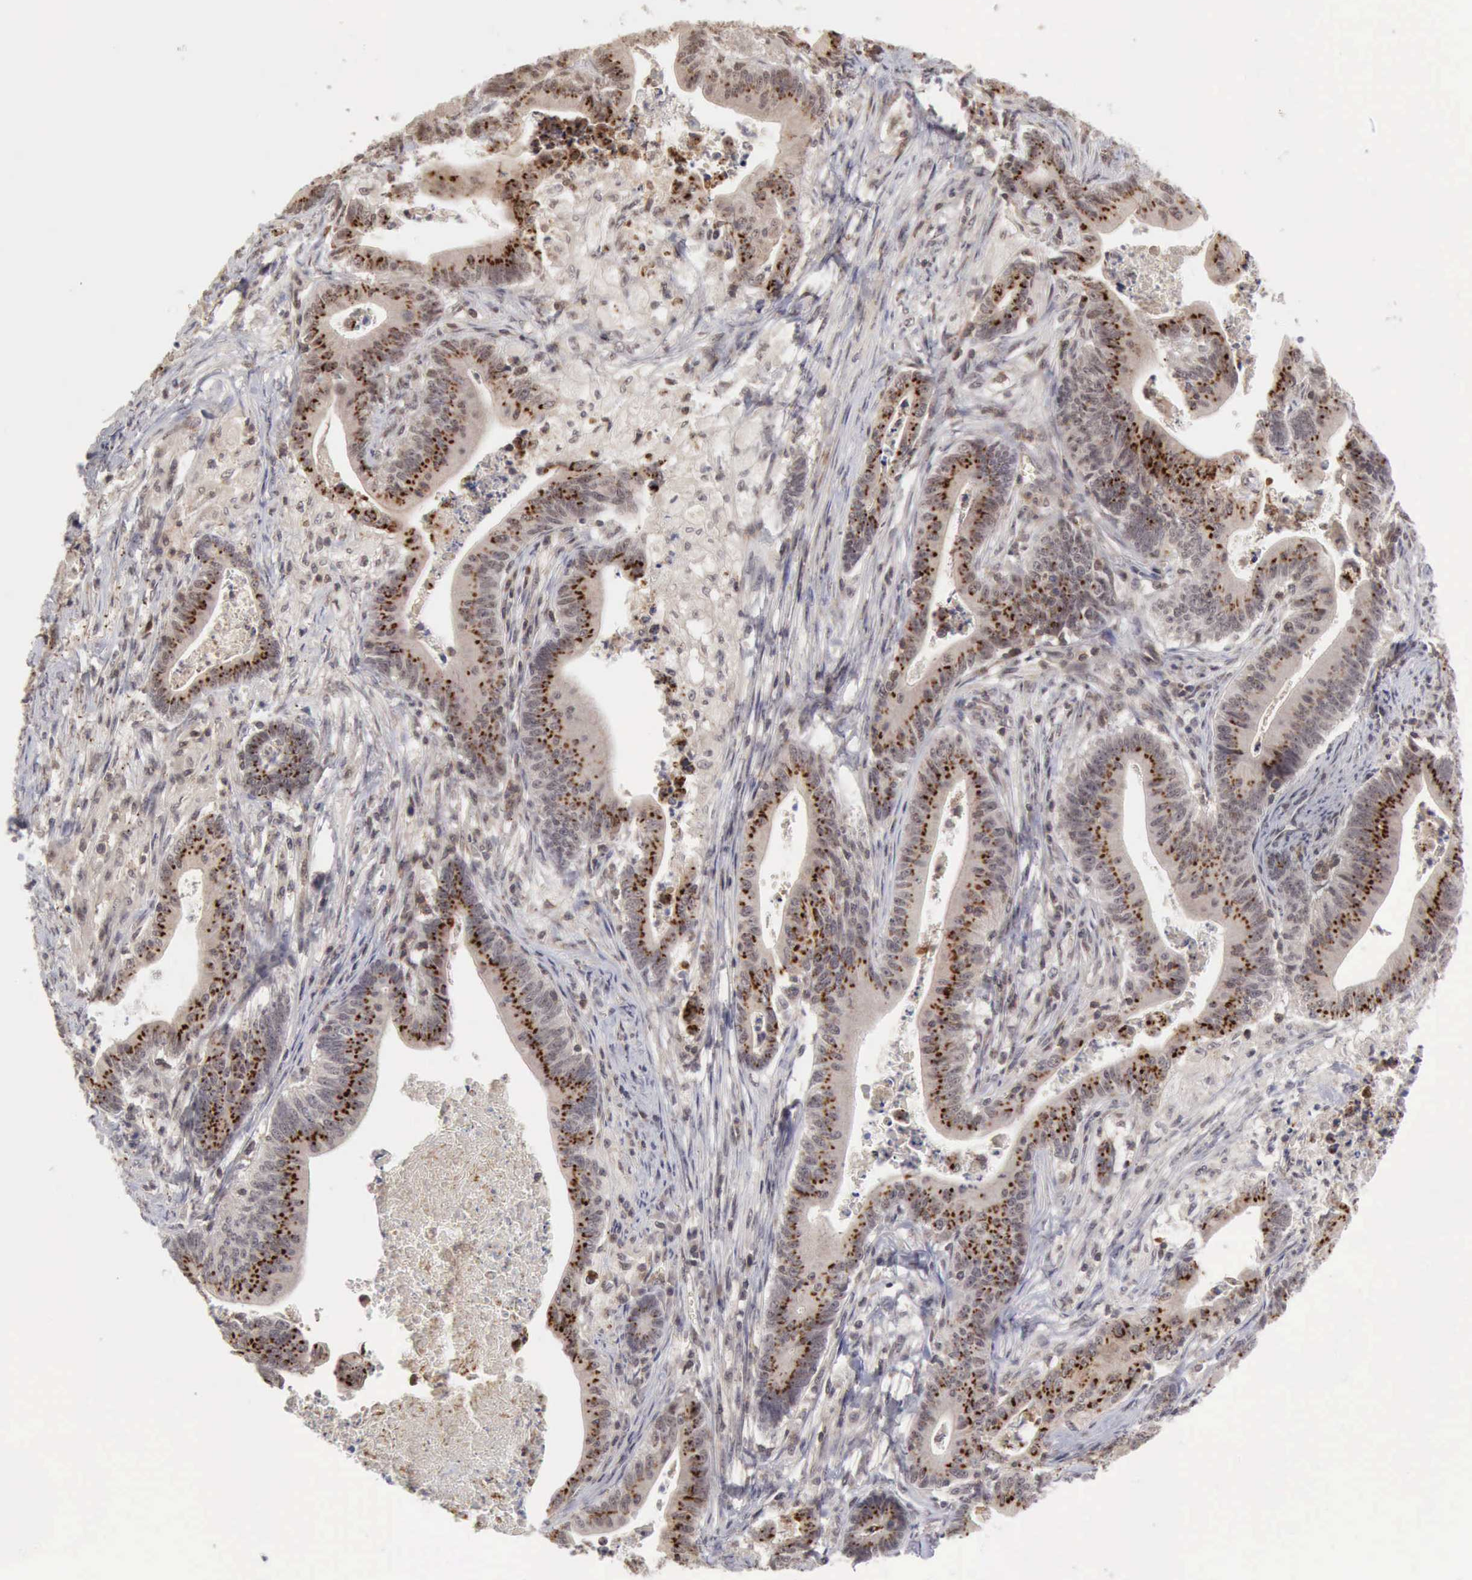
{"staining": {"intensity": "moderate", "quantity": ">75%", "location": "cytoplasmic/membranous"}, "tissue": "stomach cancer", "cell_type": "Tumor cells", "image_type": "cancer", "snomed": [{"axis": "morphology", "description": "Adenocarcinoma, NOS"}, {"axis": "topography", "description": "Stomach, lower"}], "caption": "Immunohistochemistry (IHC) staining of stomach adenocarcinoma, which displays medium levels of moderate cytoplasmic/membranous positivity in approximately >75% of tumor cells indicating moderate cytoplasmic/membranous protein expression. The staining was performed using DAB (brown) for protein detection and nuclei were counterstained in hematoxylin (blue).", "gene": "CDKN2A", "patient": {"sex": "female", "age": 86}}